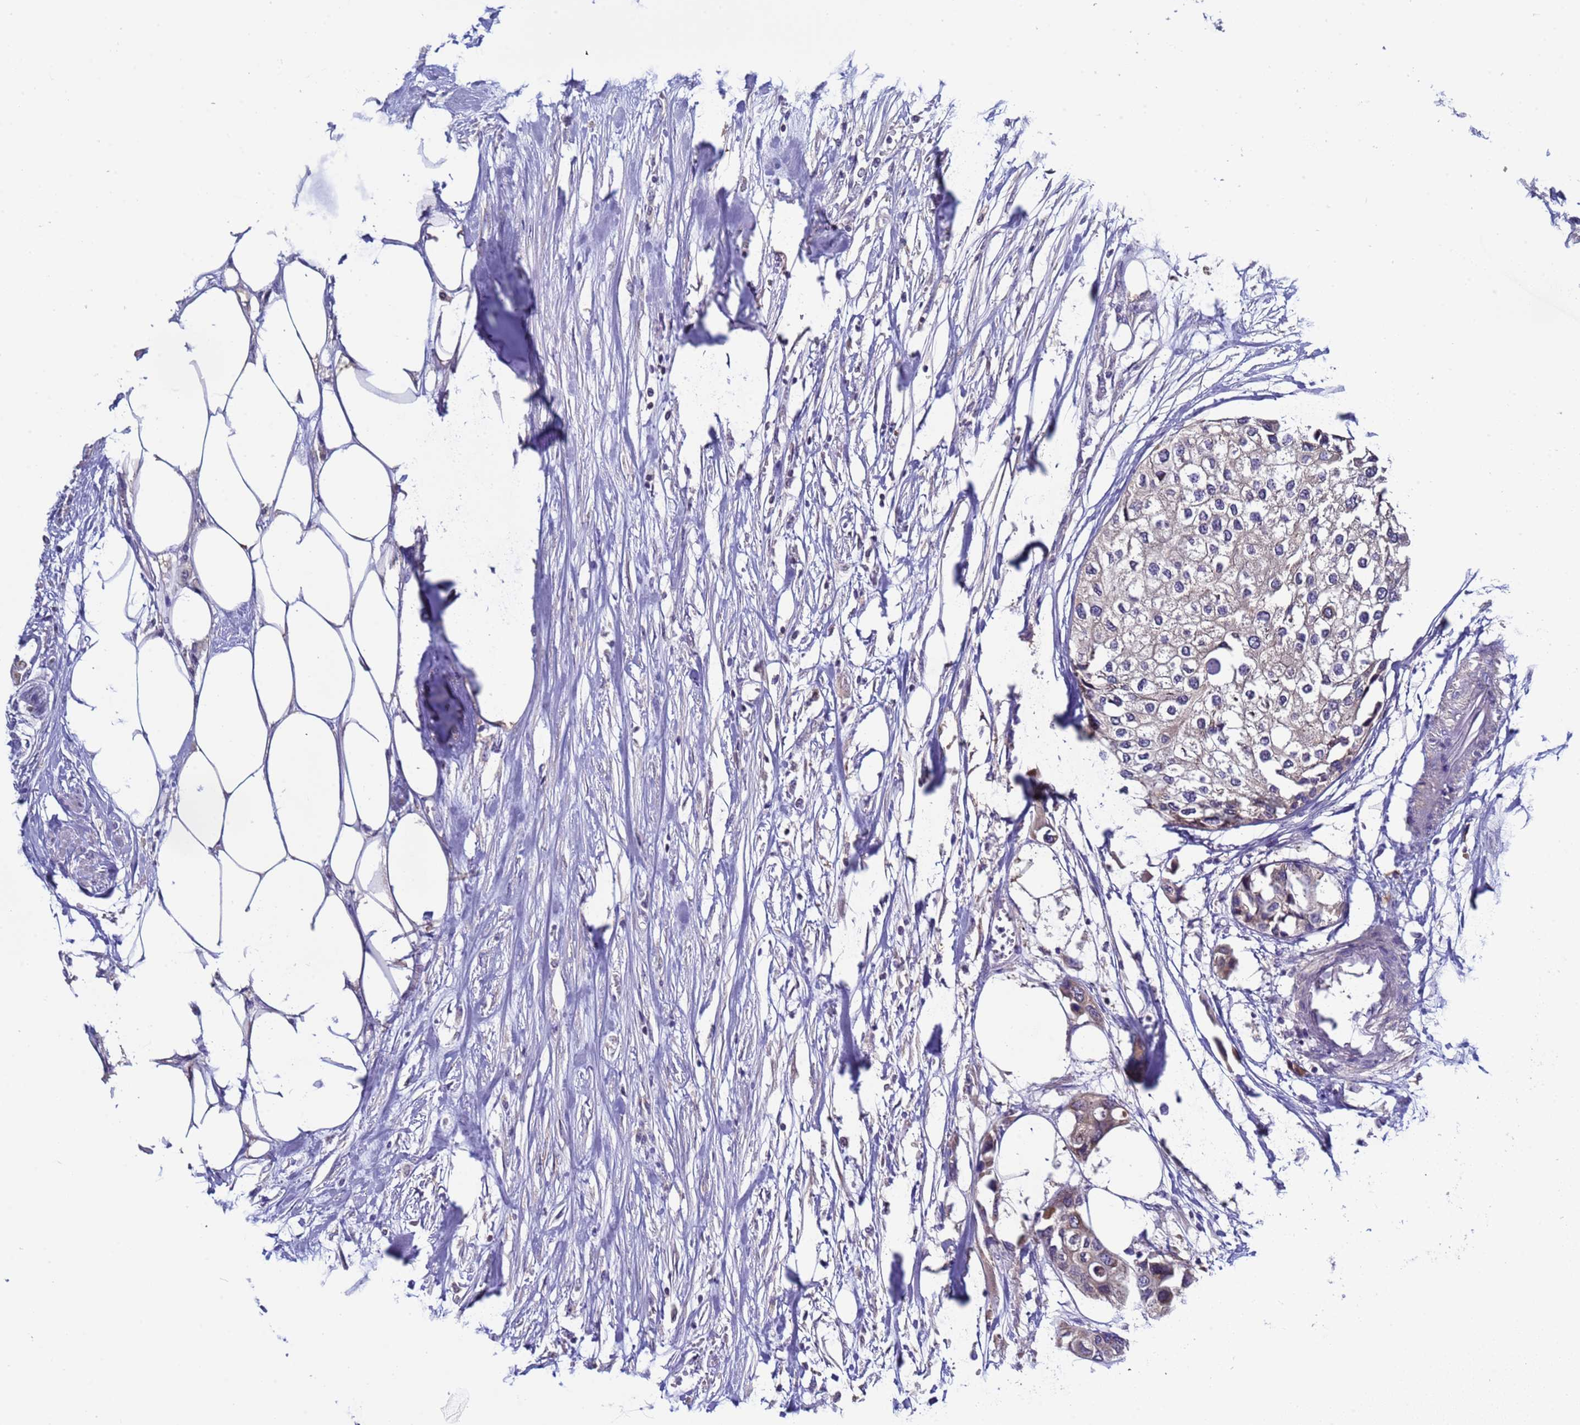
{"staining": {"intensity": "negative", "quantity": "none", "location": "none"}, "tissue": "urothelial cancer", "cell_type": "Tumor cells", "image_type": "cancer", "snomed": [{"axis": "morphology", "description": "Urothelial carcinoma, High grade"}, {"axis": "topography", "description": "Urinary bladder"}], "caption": "This is an immunohistochemistry image of high-grade urothelial carcinoma. There is no expression in tumor cells.", "gene": "ELMOD2", "patient": {"sex": "male", "age": 64}}